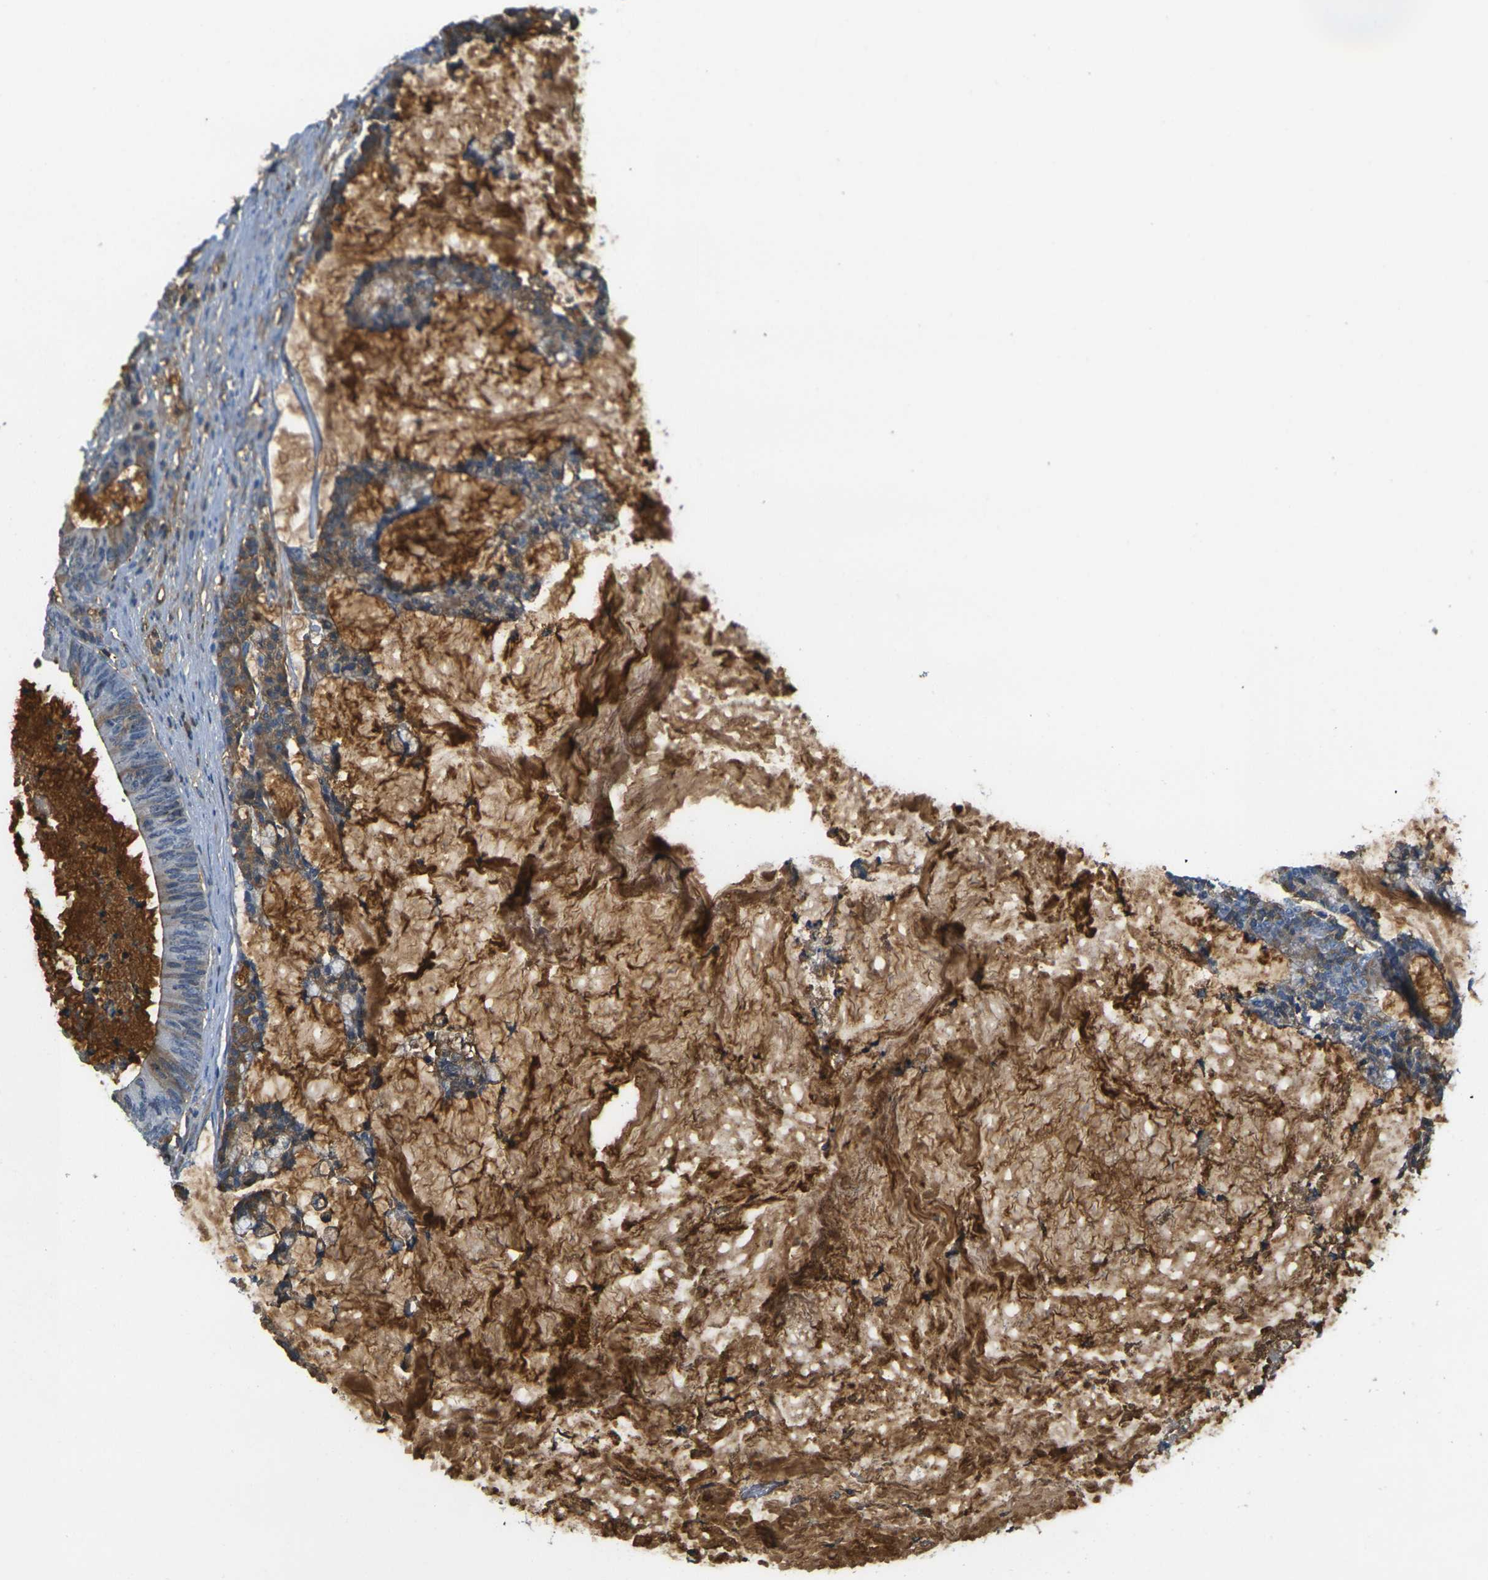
{"staining": {"intensity": "moderate", "quantity": "<25%", "location": "cytoplasmic/membranous"}, "tissue": "colorectal cancer", "cell_type": "Tumor cells", "image_type": "cancer", "snomed": [{"axis": "morphology", "description": "Adenocarcinoma, NOS"}, {"axis": "topography", "description": "Colon"}], "caption": "Immunohistochemistry image of human colorectal cancer (adenocarcinoma) stained for a protein (brown), which shows low levels of moderate cytoplasmic/membranous expression in about <25% of tumor cells.", "gene": "PLCD1", "patient": {"sex": "female", "age": 84}}